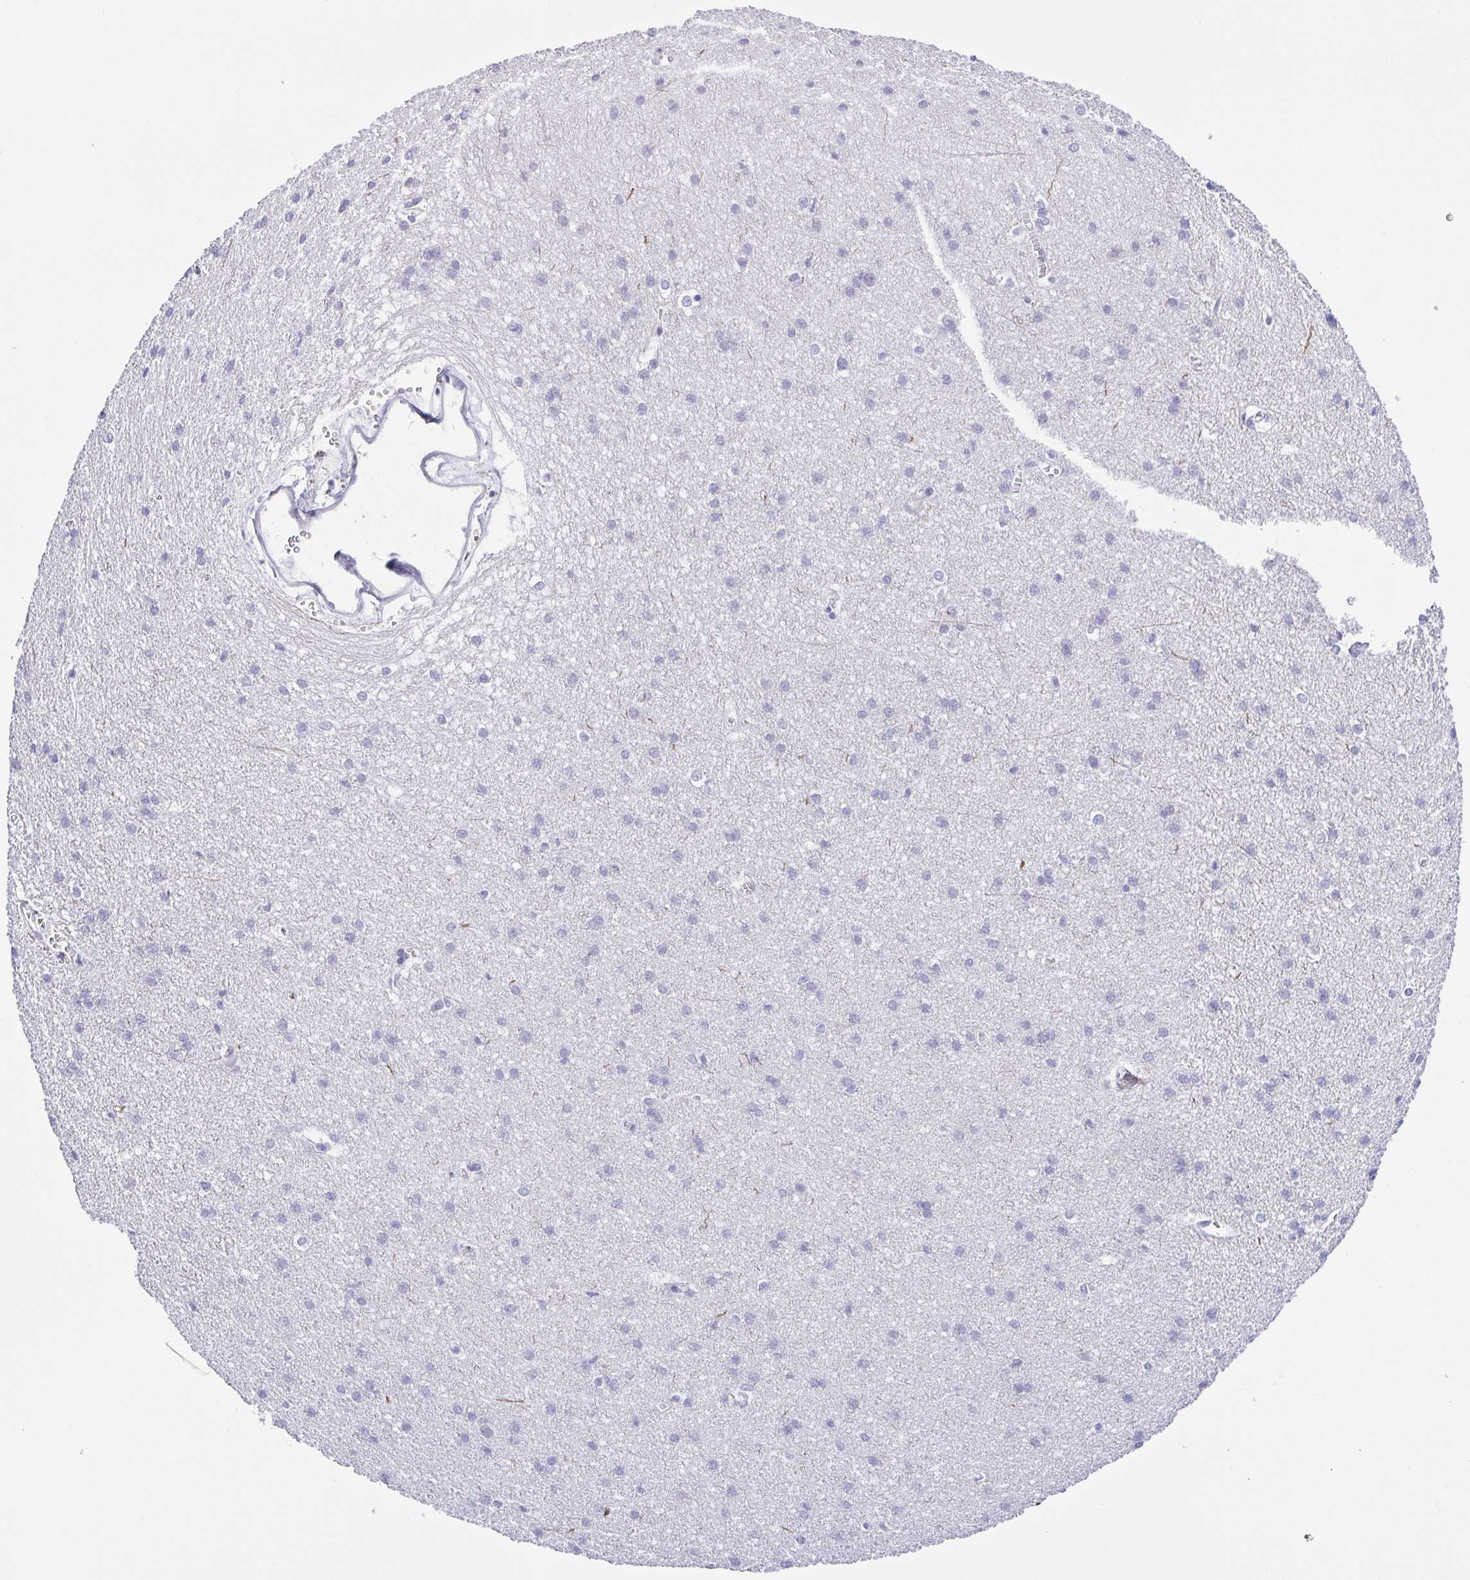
{"staining": {"intensity": "negative", "quantity": "none", "location": "none"}, "tissue": "cerebral cortex", "cell_type": "Endothelial cells", "image_type": "normal", "snomed": [{"axis": "morphology", "description": "Normal tissue, NOS"}, {"axis": "topography", "description": "Cerebral cortex"}], "caption": "This is a micrograph of IHC staining of normal cerebral cortex, which shows no staining in endothelial cells.", "gene": "CD72", "patient": {"sex": "male", "age": 37}}